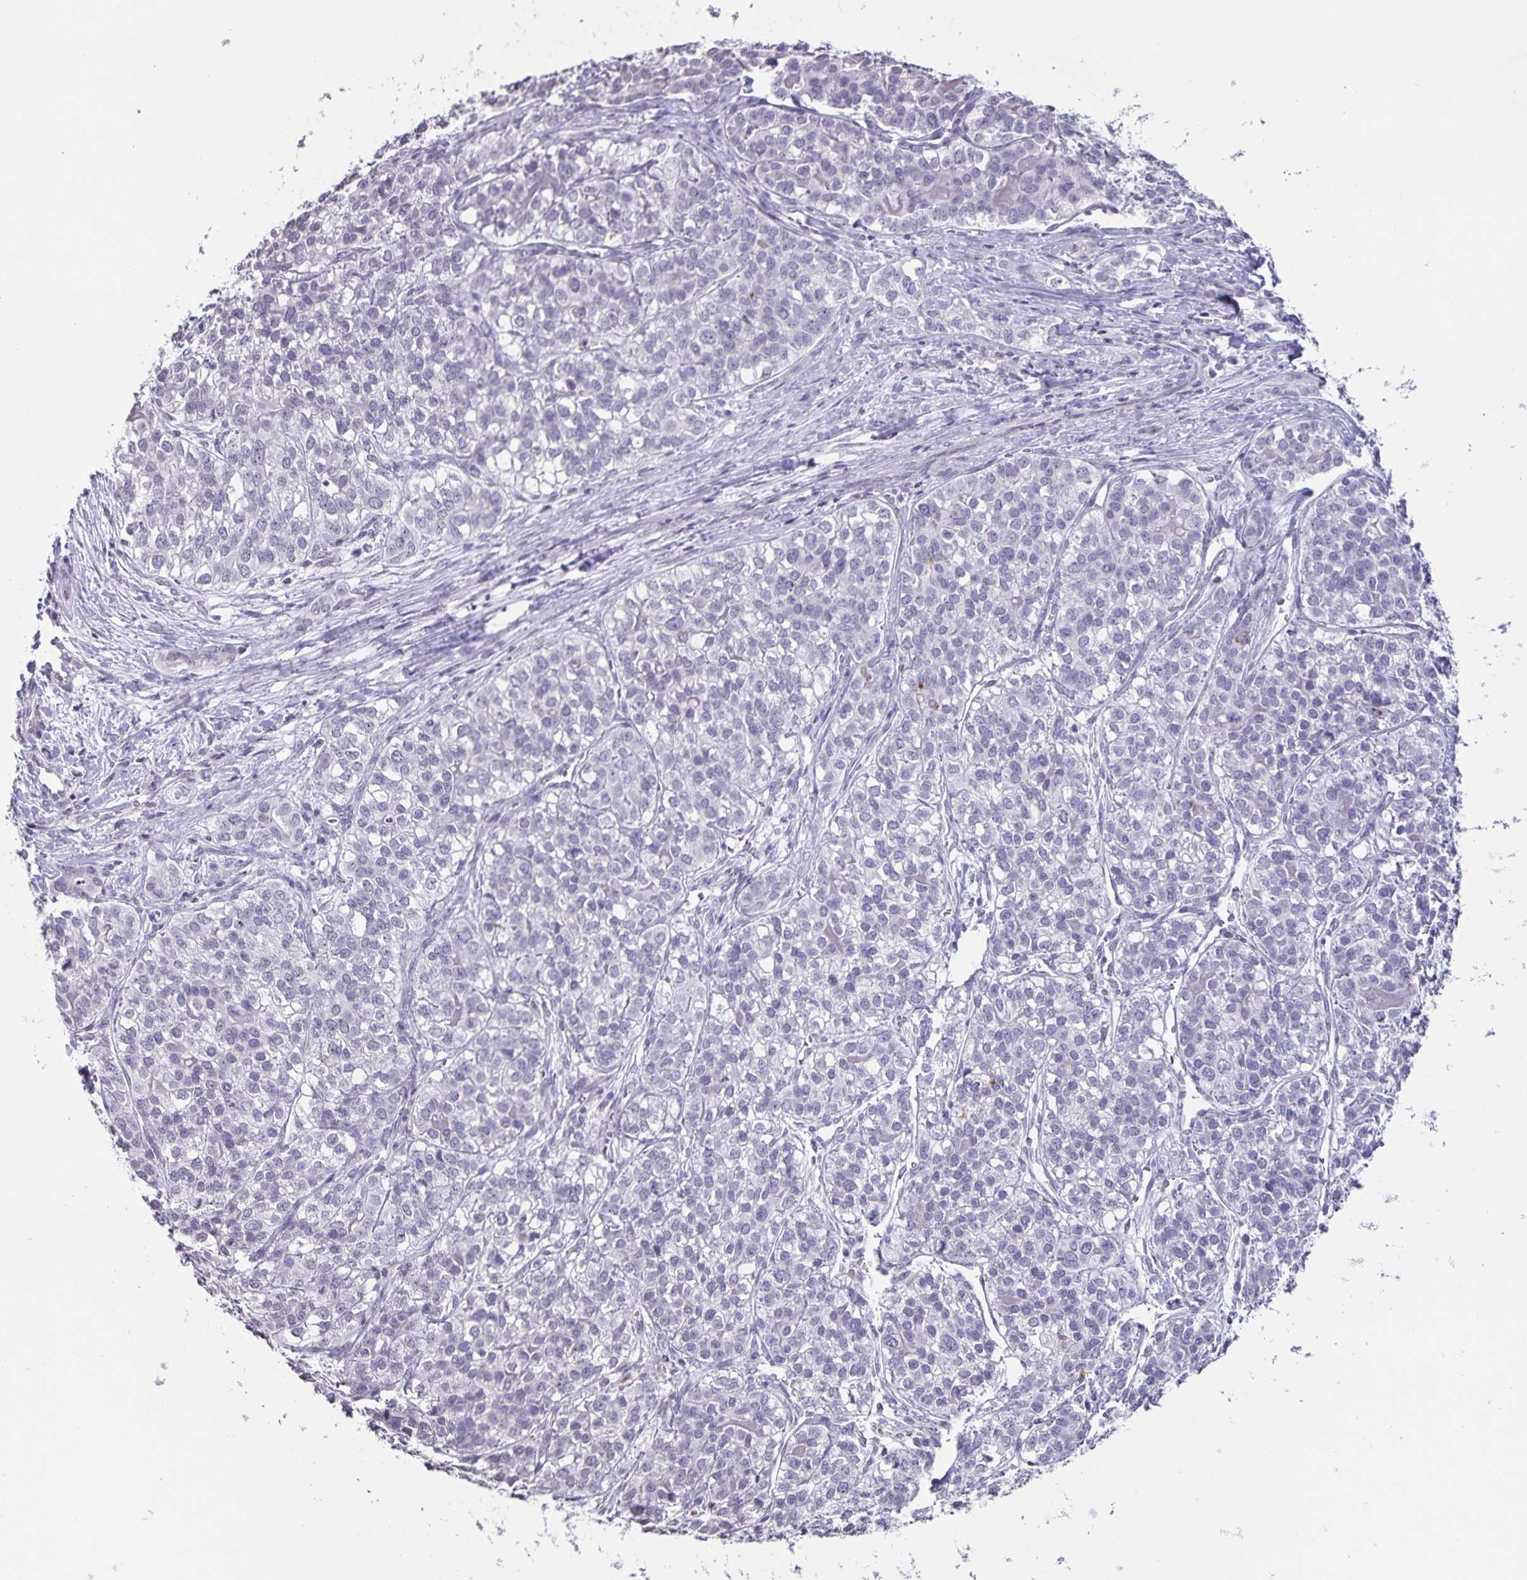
{"staining": {"intensity": "negative", "quantity": "none", "location": "none"}, "tissue": "liver cancer", "cell_type": "Tumor cells", "image_type": "cancer", "snomed": [{"axis": "morphology", "description": "Cholangiocarcinoma"}, {"axis": "topography", "description": "Liver"}], "caption": "Immunohistochemistry (IHC) image of liver cancer (cholangiocarcinoma) stained for a protein (brown), which exhibits no expression in tumor cells. The staining is performed using DAB brown chromogen with nuclei counter-stained in using hematoxylin.", "gene": "AQP4", "patient": {"sex": "male", "age": 56}}